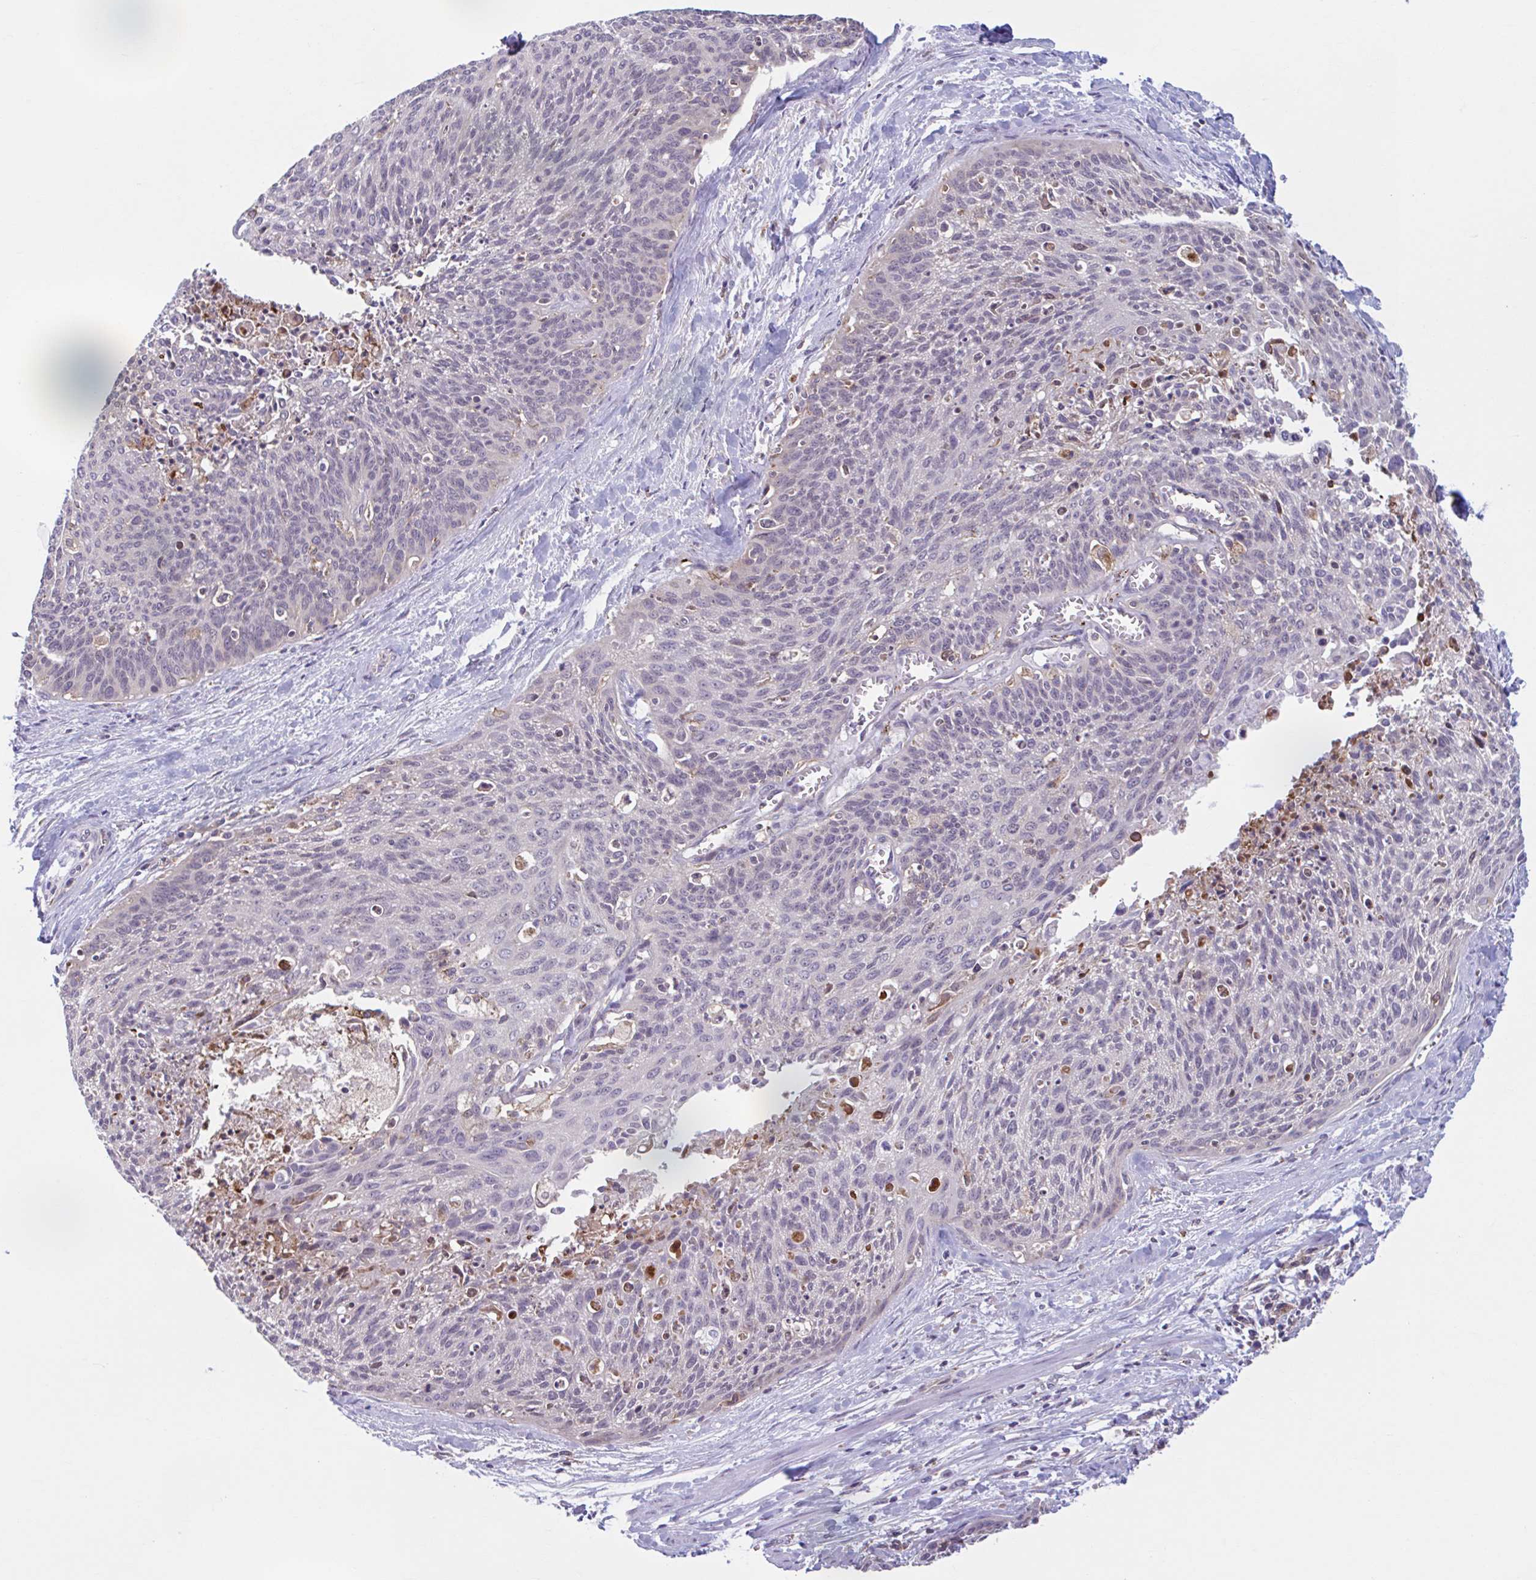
{"staining": {"intensity": "negative", "quantity": "none", "location": "none"}, "tissue": "cervical cancer", "cell_type": "Tumor cells", "image_type": "cancer", "snomed": [{"axis": "morphology", "description": "Squamous cell carcinoma, NOS"}, {"axis": "topography", "description": "Cervix"}], "caption": "High power microscopy photomicrograph of an immunohistochemistry (IHC) micrograph of squamous cell carcinoma (cervical), revealing no significant expression in tumor cells.", "gene": "ADAT3", "patient": {"sex": "female", "age": 55}}